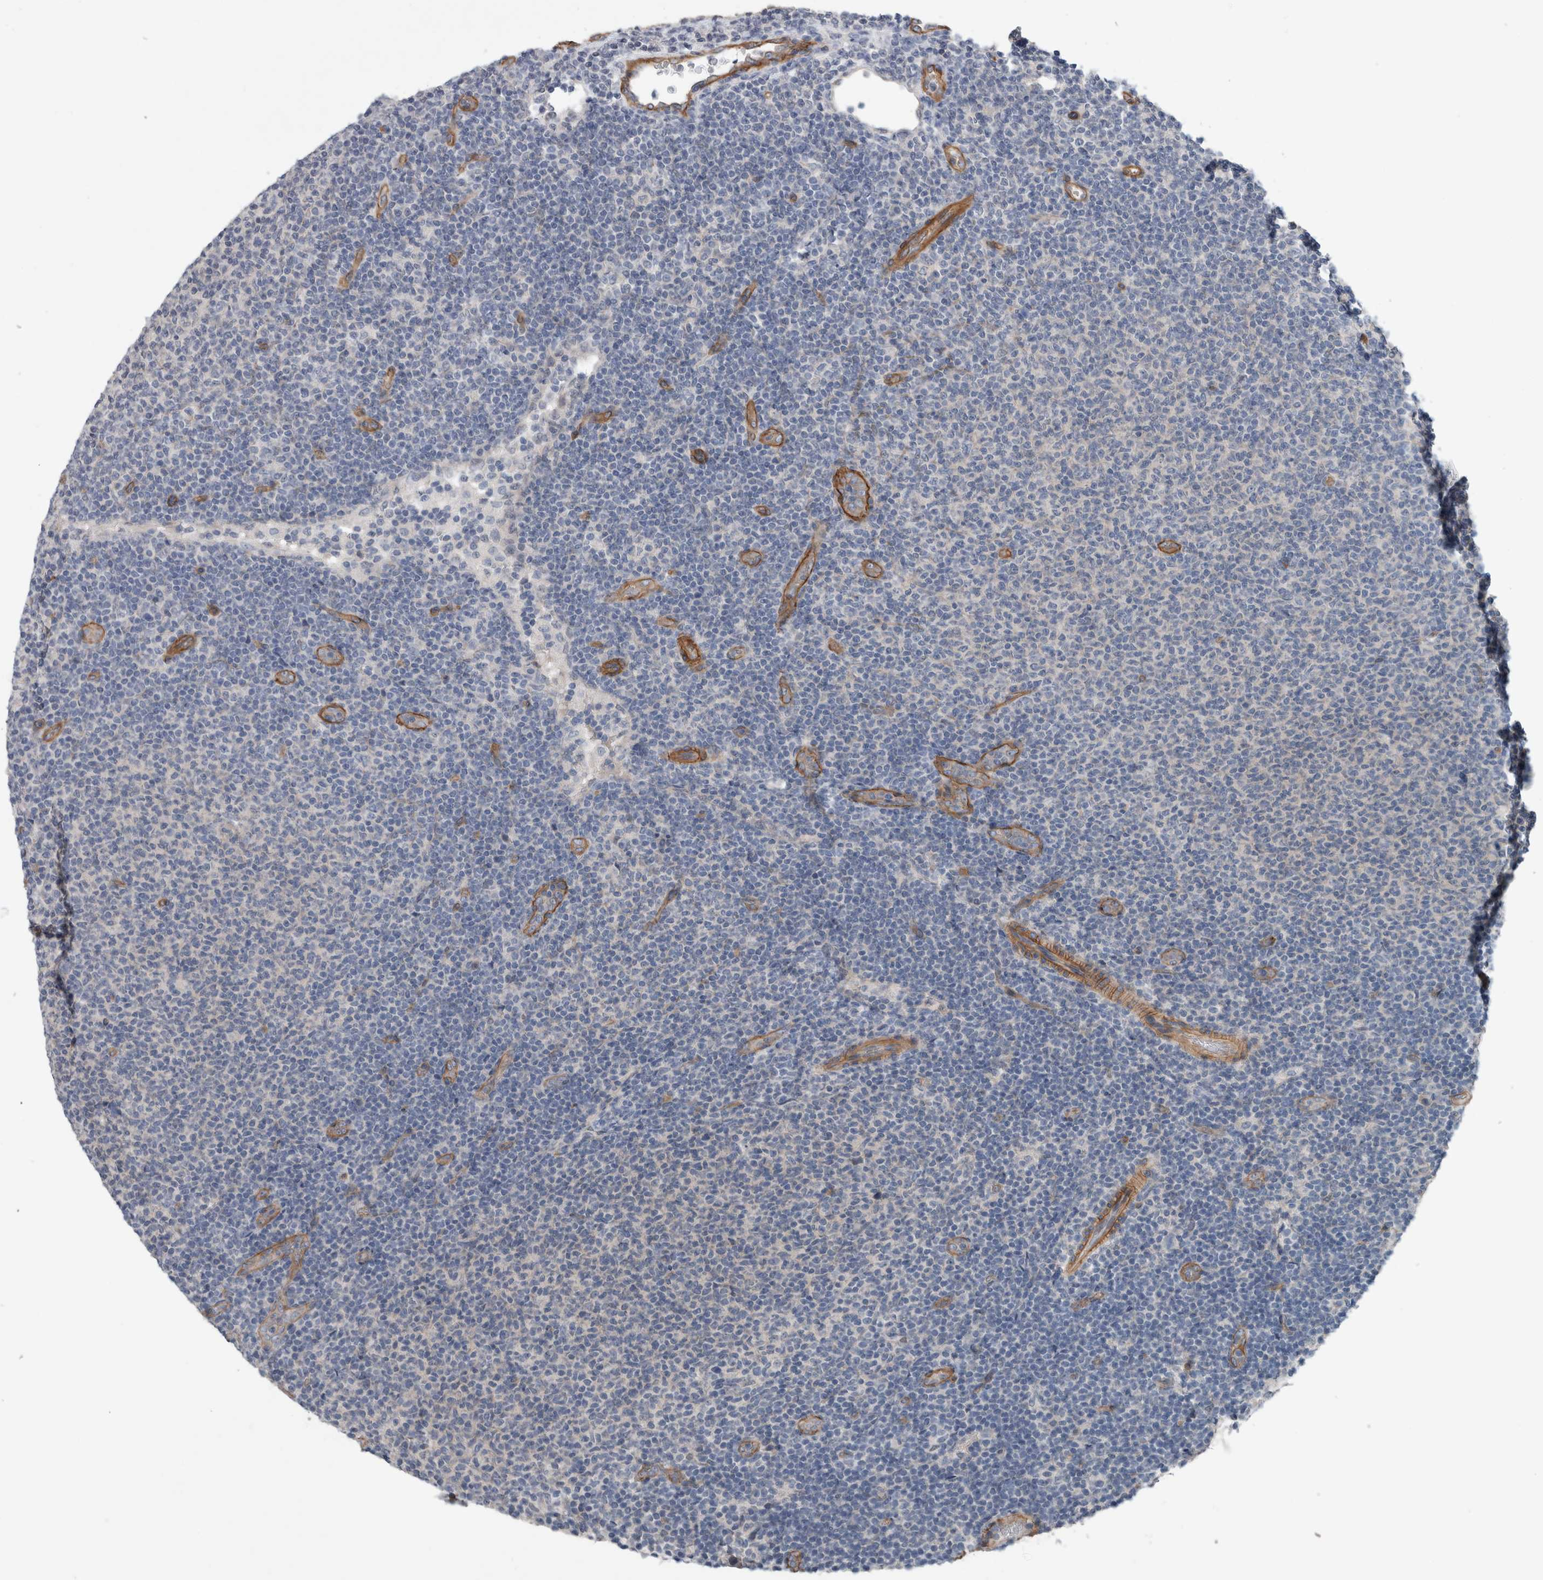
{"staining": {"intensity": "negative", "quantity": "none", "location": "none"}, "tissue": "lymphoma", "cell_type": "Tumor cells", "image_type": "cancer", "snomed": [{"axis": "morphology", "description": "Malignant lymphoma, non-Hodgkin's type, Low grade"}, {"axis": "topography", "description": "Lymph node"}], "caption": "IHC of lymphoma reveals no staining in tumor cells. Brightfield microscopy of immunohistochemistry stained with DAB (brown) and hematoxylin (blue), captured at high magnification.", "gene": "BCAM", "patient": {"sex": "male", "age": 66}}